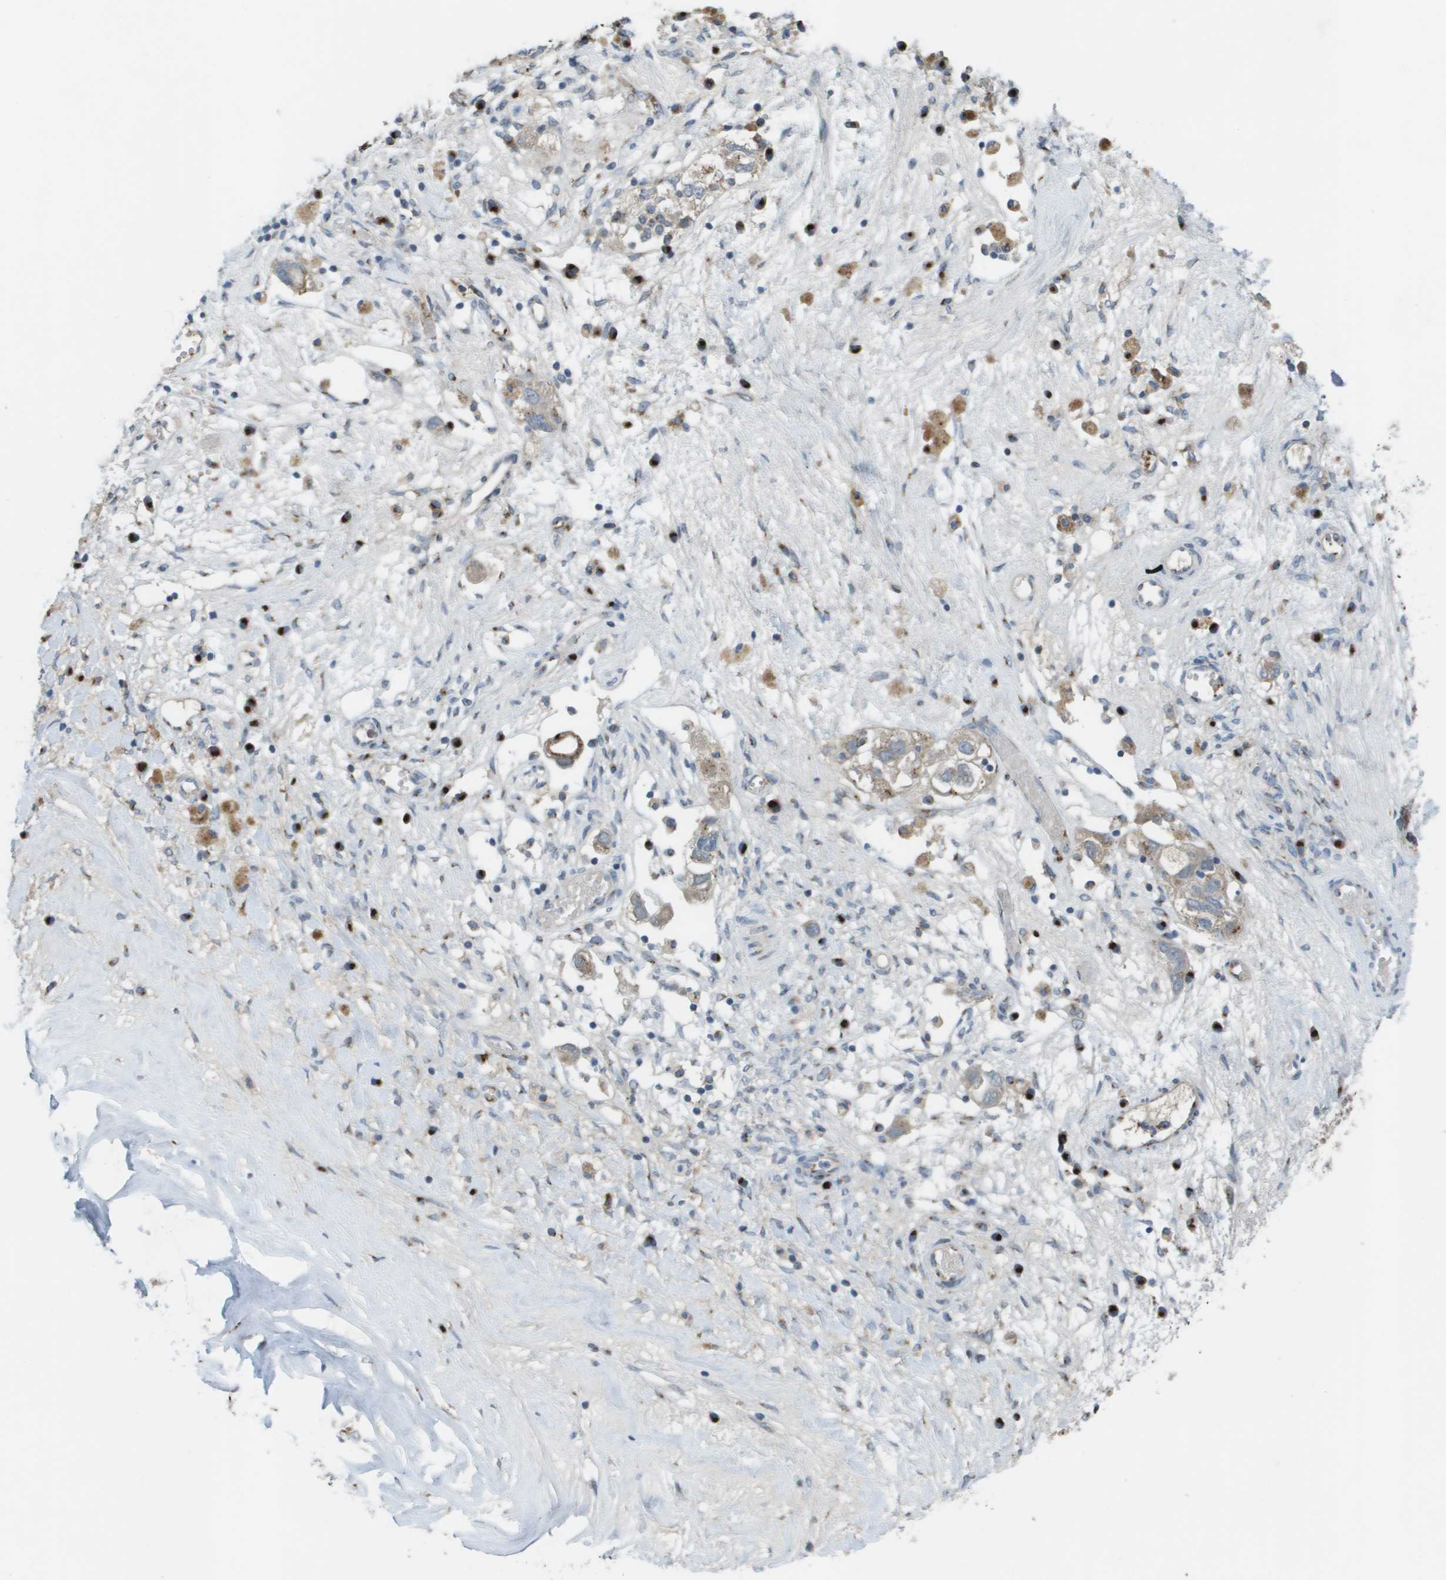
{"staining": {"intensity": "weak", "quantity": "<25%", "location": "cytoplasmic/membranous"}, "tissue": "ovarian cancer", "cell_type": "Tumor cells", "image_type": "cancer", "snomed": [{"axis": "morphology", "description": "Carcinoma, NOS"}, {"axis": "morphology", "description": "Cystadenocarcinoma, serous, NOS"}, {"axis": "topography", "description": "Ovary"}], "caption": "Photomicrograph shows no protein positivity in tumor cells of serous cystadenocarcinoma (ovarian) tissue.", "gene": "QSOX2", "patient": {"sex": "female", "age": 69}}